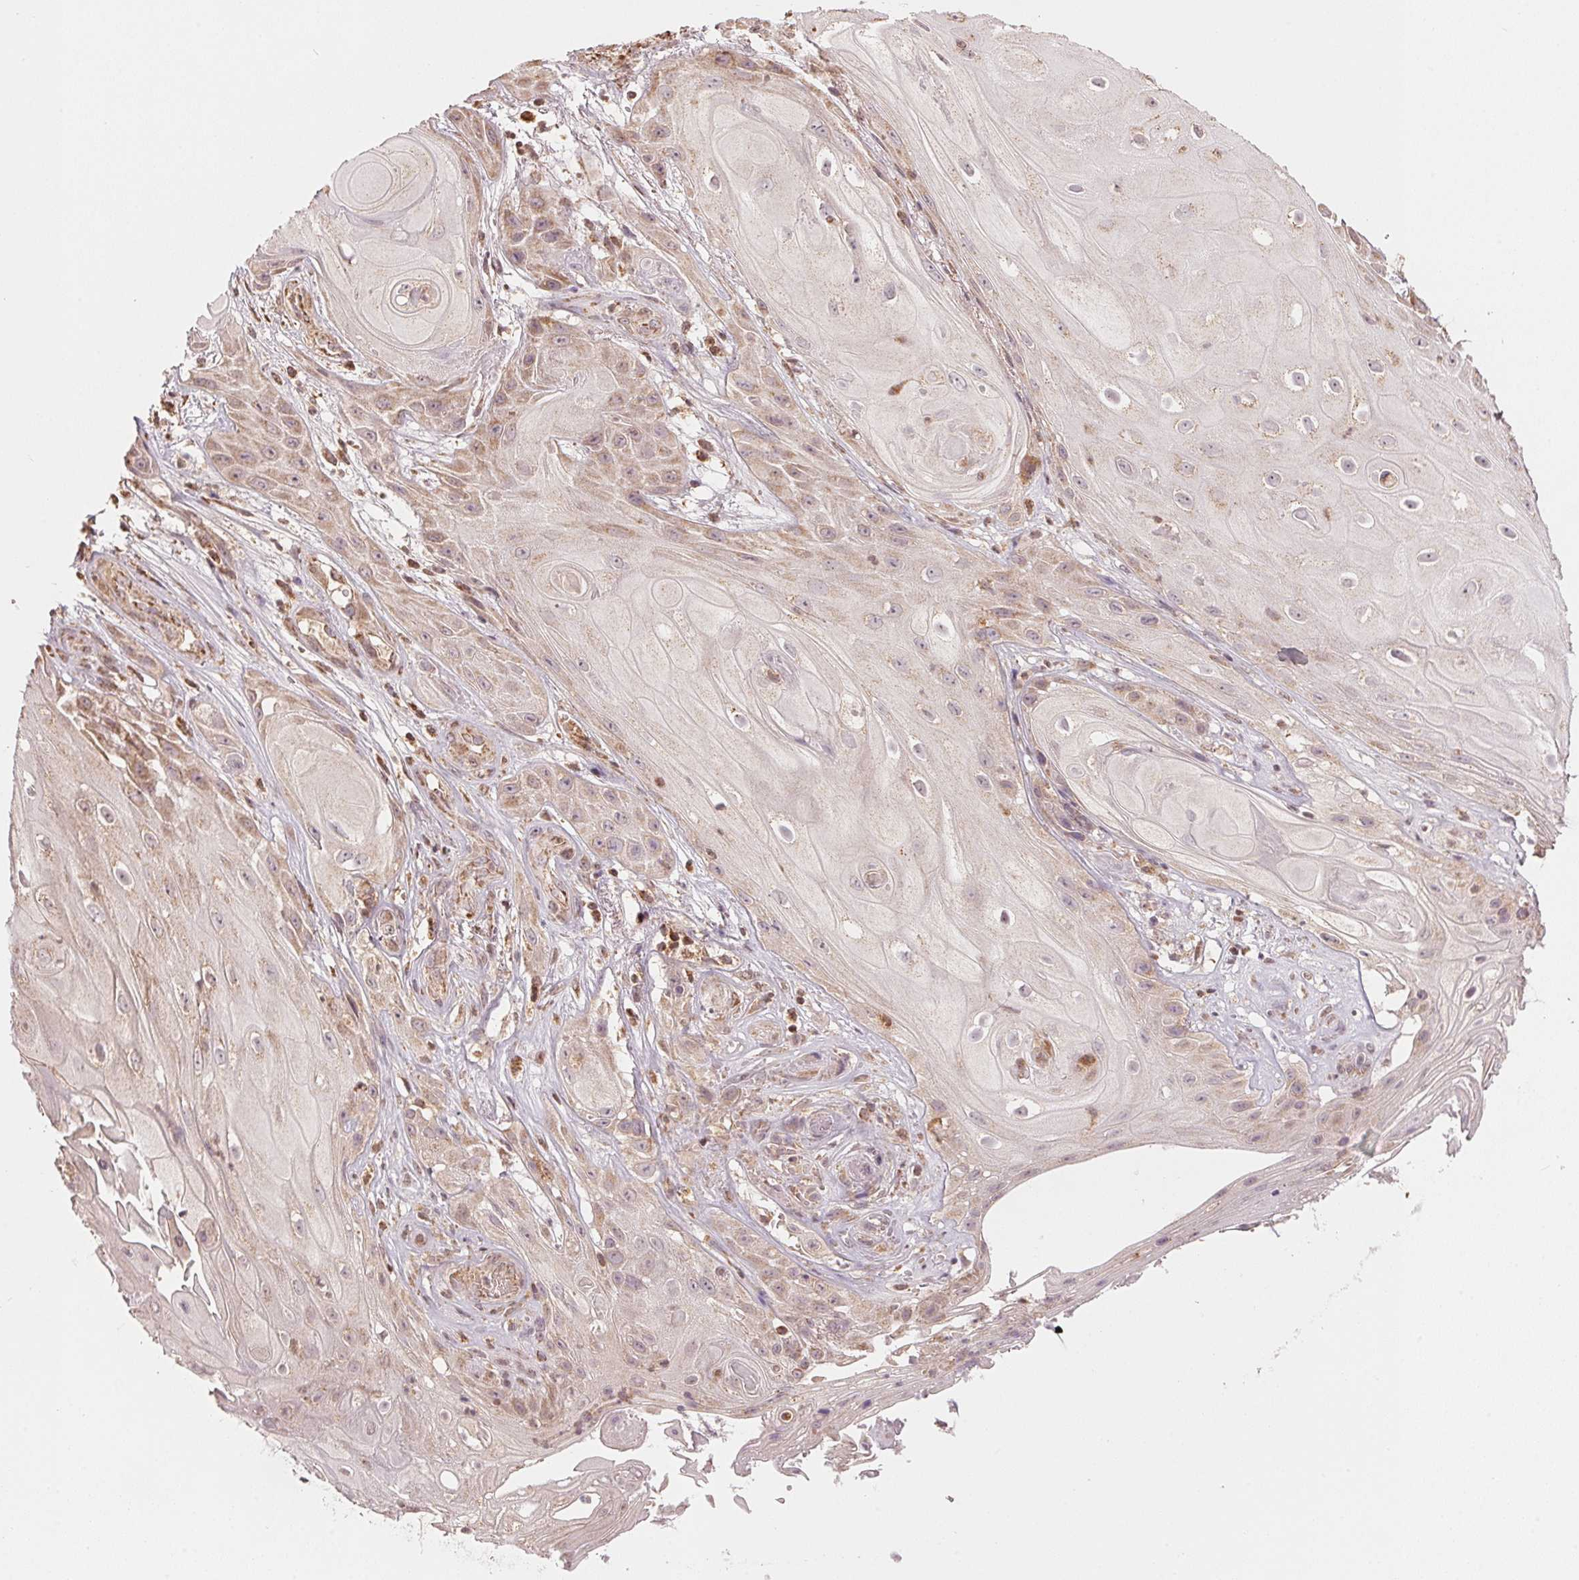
{"staining": {"intensity": "weak", "quantity": "<25%", "location": "cytoplasmic/membranous"}, "tissue": "skin cancer", "cell_type": "Tumor cells", "image_type": "cancer", "snomed": [{"axis": "morphology", "description": "Squamous cell carcinoma, NOS"}, {"axis": "topography", "description": "Skin"}], "caption": "This is a histopathology image of immunohistochemistry (IHC) staining of skin cancer, which shows no positivity in tumor cells. (Immunohistochemistry, brightfield microscopy, high magnification).", "gene": "ARHGAP6", "patient": {"sex": "male", "age": 62}}